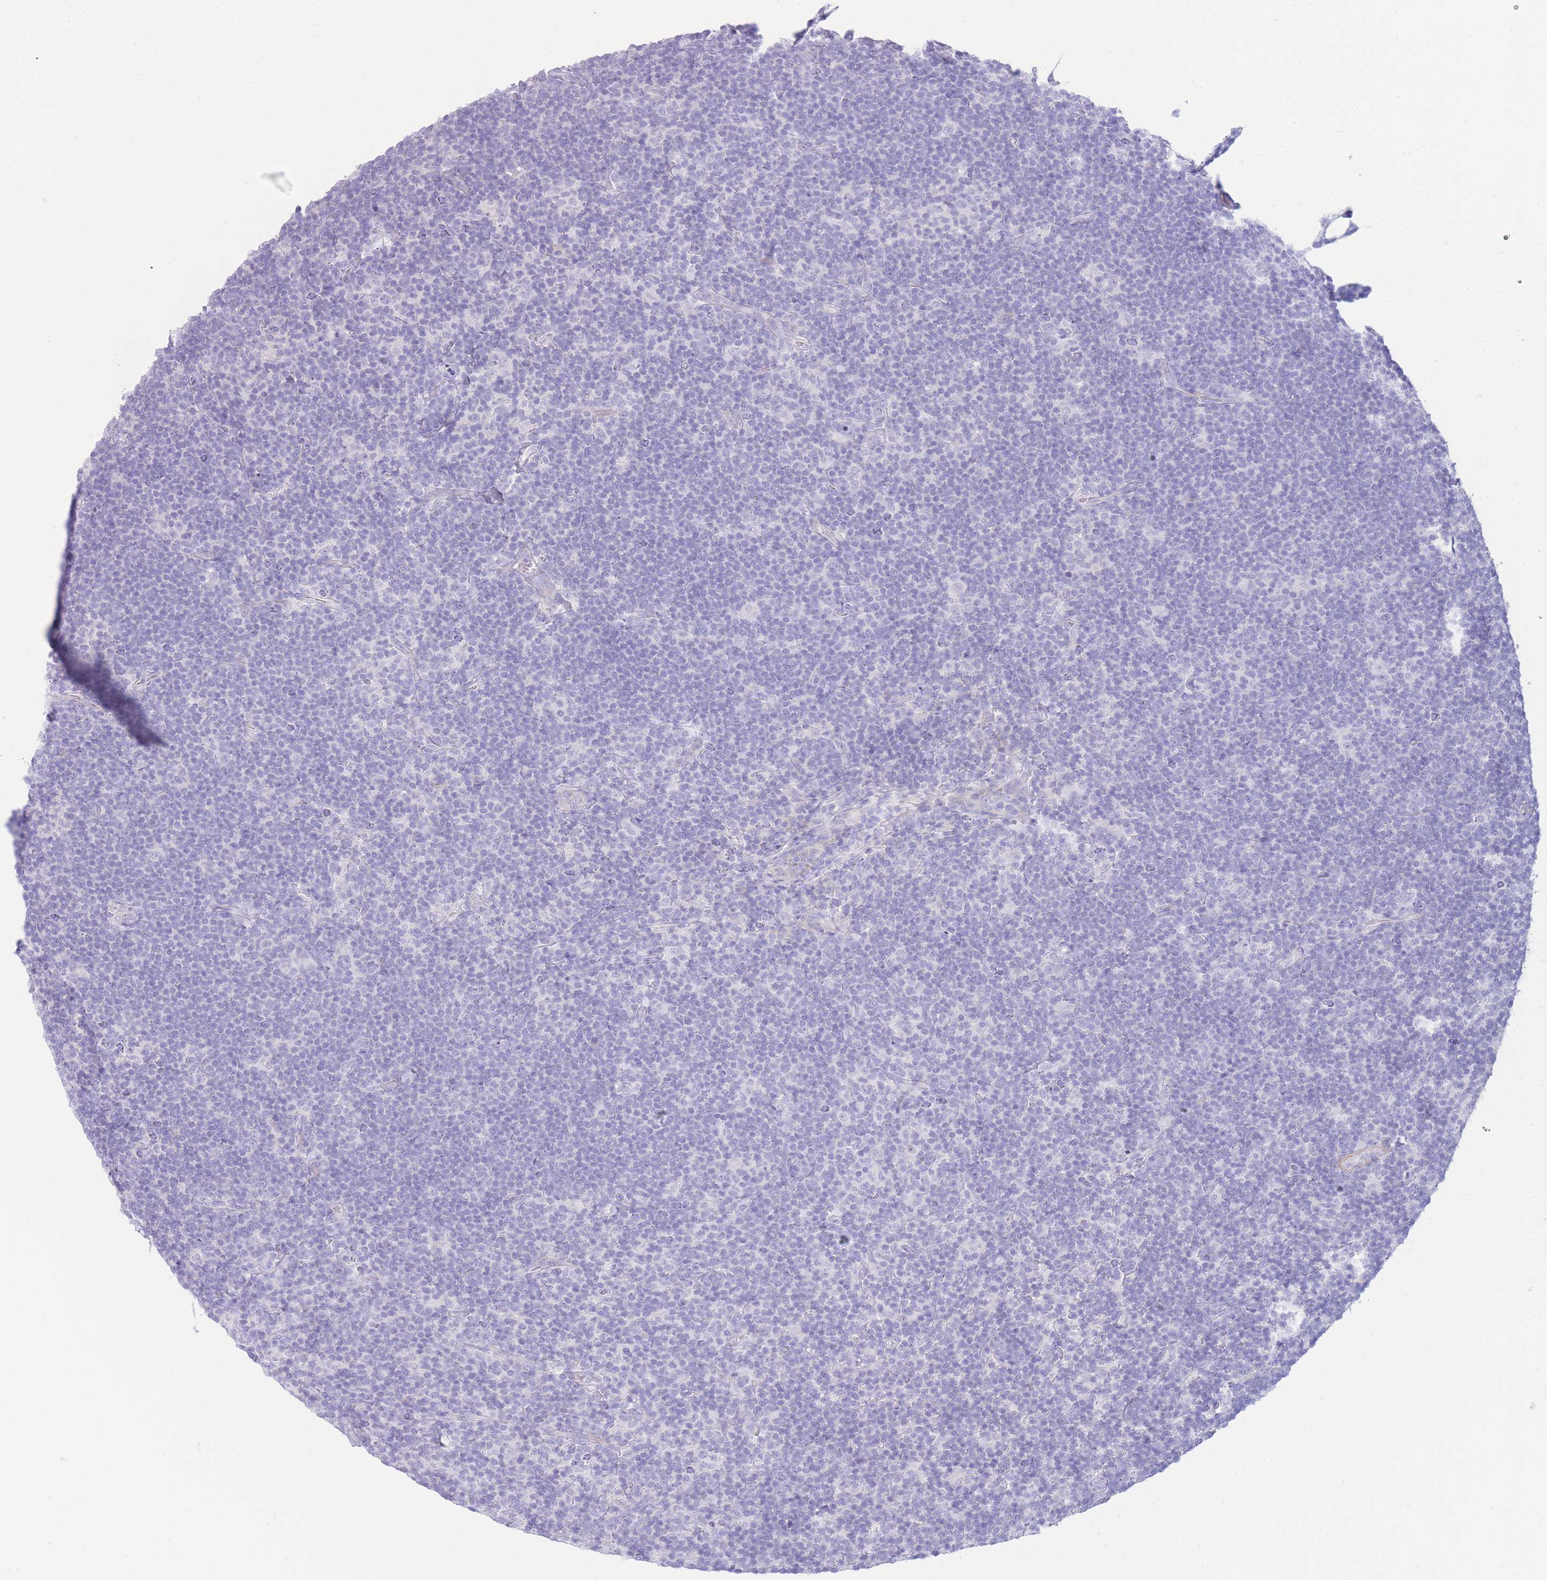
{"staining": {"intensity": "negative", "quantity": "none", "location": "none"}, "tissue": "lymphoma", "cell_type": "Tumor cells", "image_type": "cancer", "snomed": [{"axis": "morphology", "description": "Hodgkin's disease, NOS"}, {"axis": "topography", "description": "Lymph node"}], "caption": "The IHC image has no significant expression in tumor cells of Hodgkin's disease tissue.", "gene": "VWA8", "patient": {"sex": "female", "age": 57}}